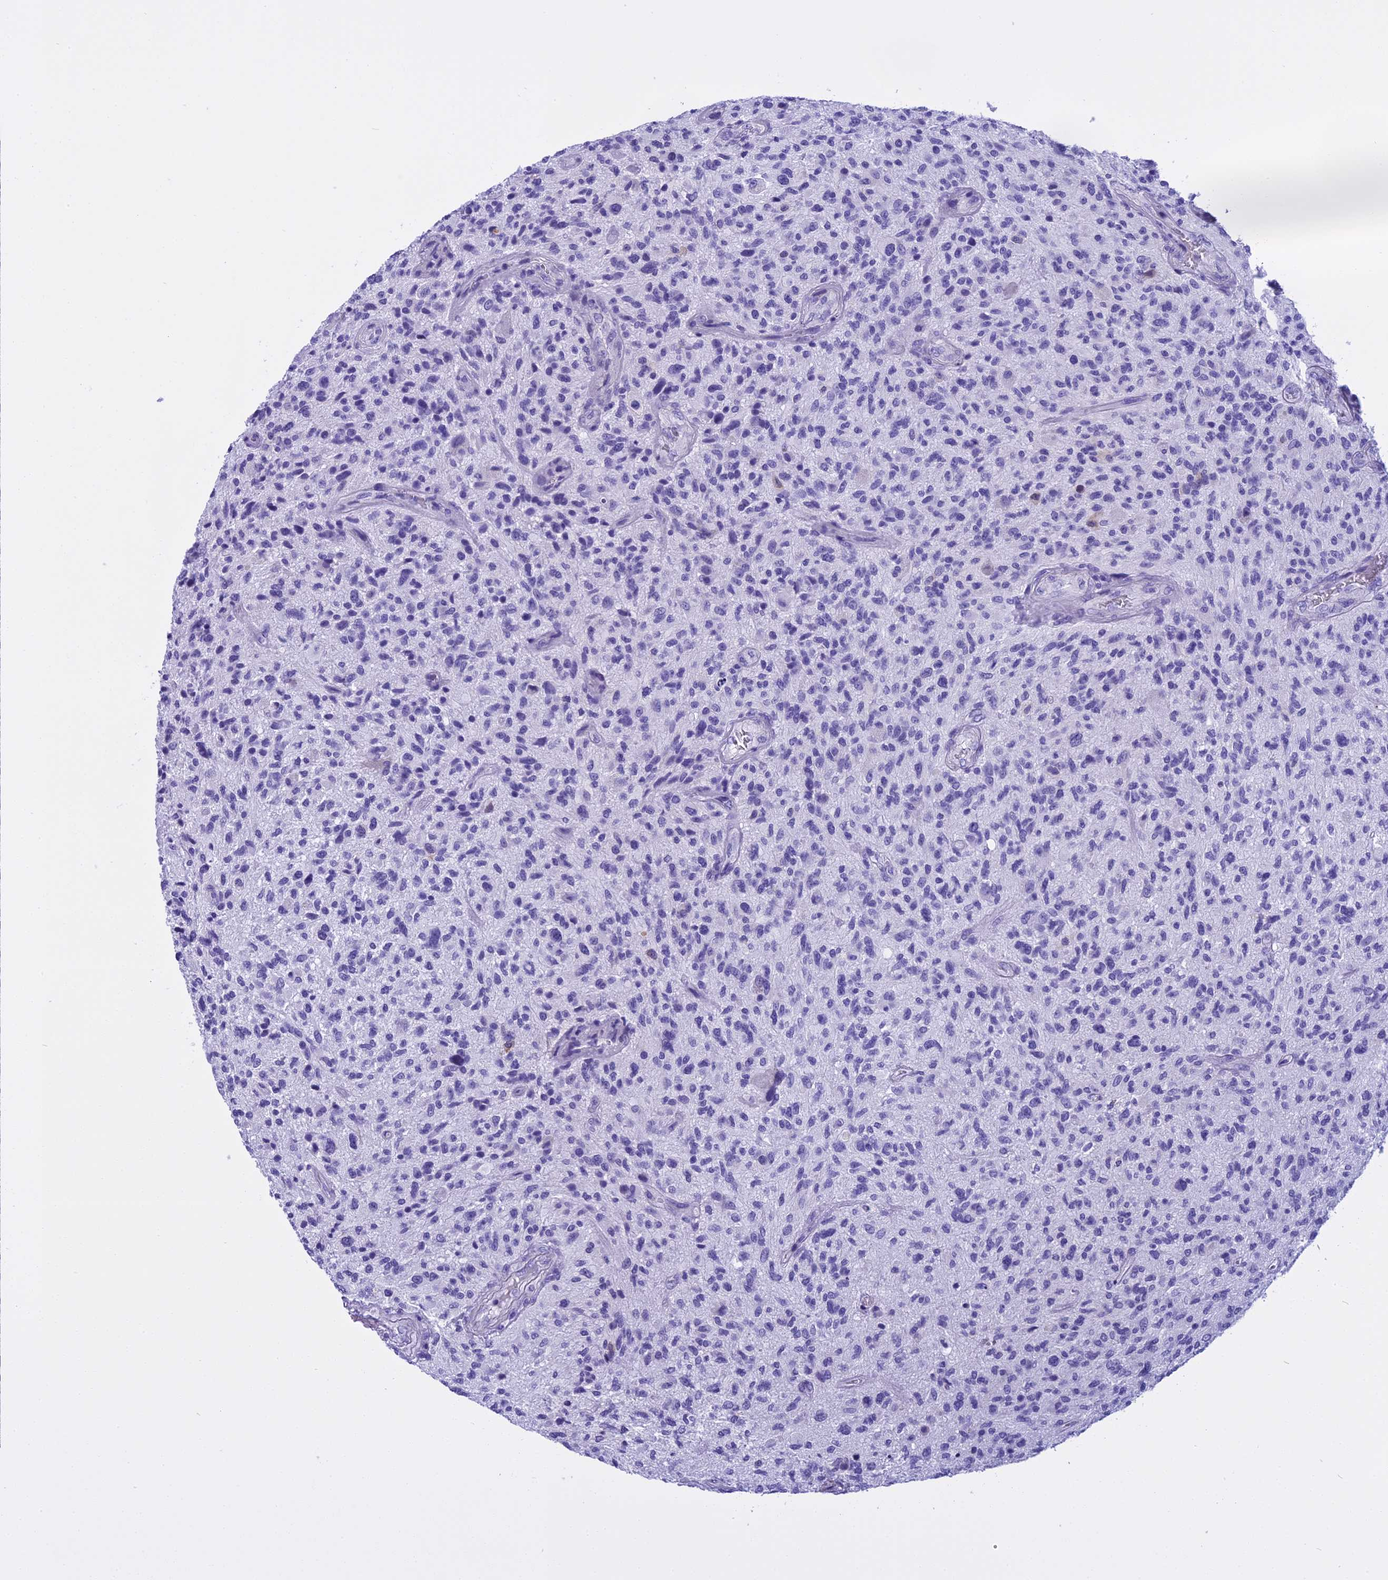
{"staining": {"intensity": "negative", "quantity": "none", "location": "none"}, "tissue": "glioma", "cell_type": "Tumor cells", "image_type": "cancer", "snomed": [{"axis": "morphology", "description": "Glioma, malignant, High grade"}, {"axis": "topography", "description": "Brain"}], "caption": "Photomicrograph shows no protein expression in tumor cells of high-grade glioma (malignant) tissue.", "gene": "KCTD14", "patient": {"sex": "male", "age": 47}}